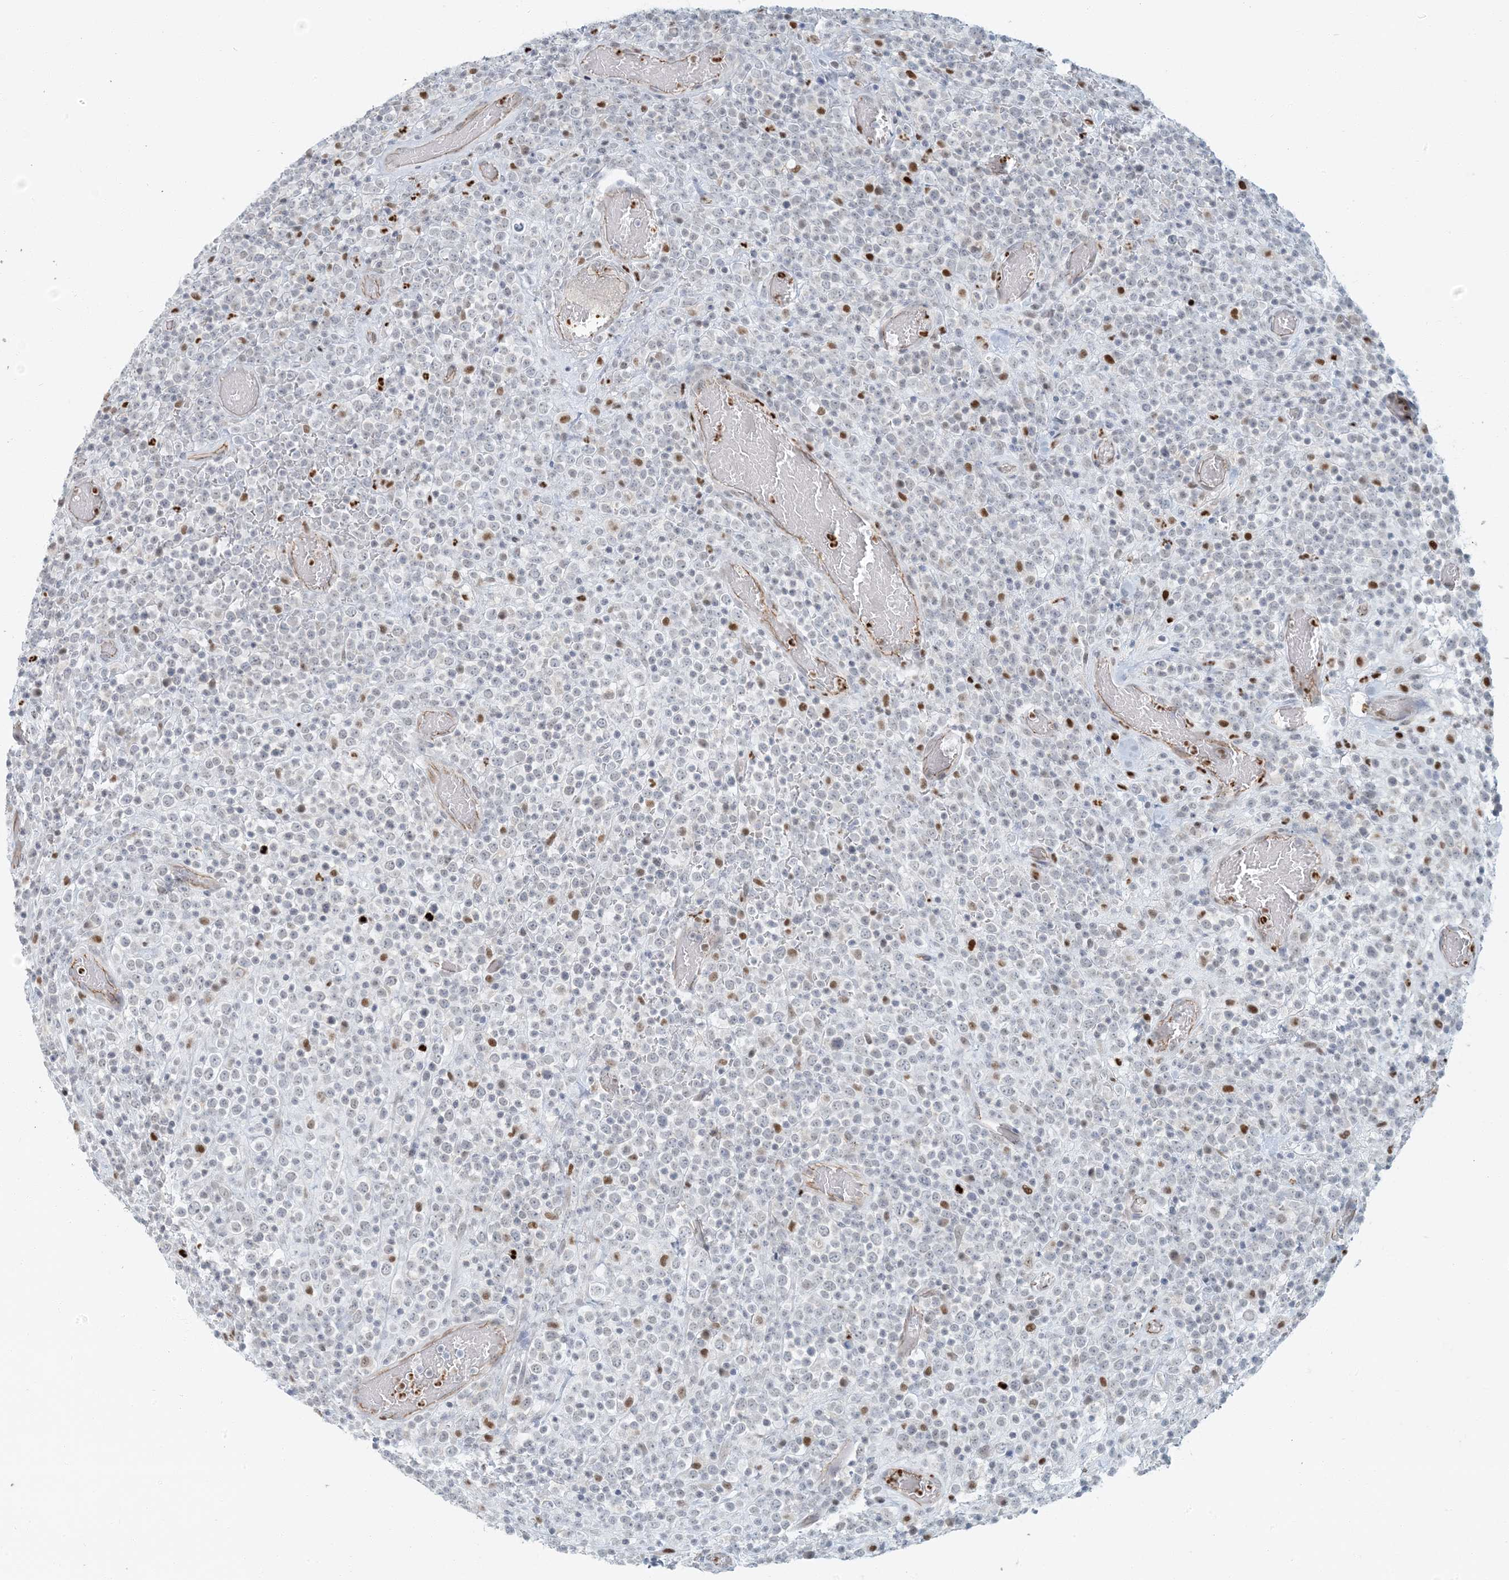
{"staining": {"intensity": "moderate", "quantity": "<25%", "location": "nuclear"}, "tissue": "lymphoma", "cell_type": "Tumor cells", "image_type": "cancer", "snomed": [{"axis": "morphology", "description": "Malignant lymphoma, non-Hodgkin's type, High grade"}, {"axis": "topography", "description": "Colon"}], "caption": "Lymphoma stained for a protein (brown) exhibits moderate nuclear positive expression in about <25% of tumor cells.", "gene": "AK9", "patient": {"sex": "female", "age": 53}}